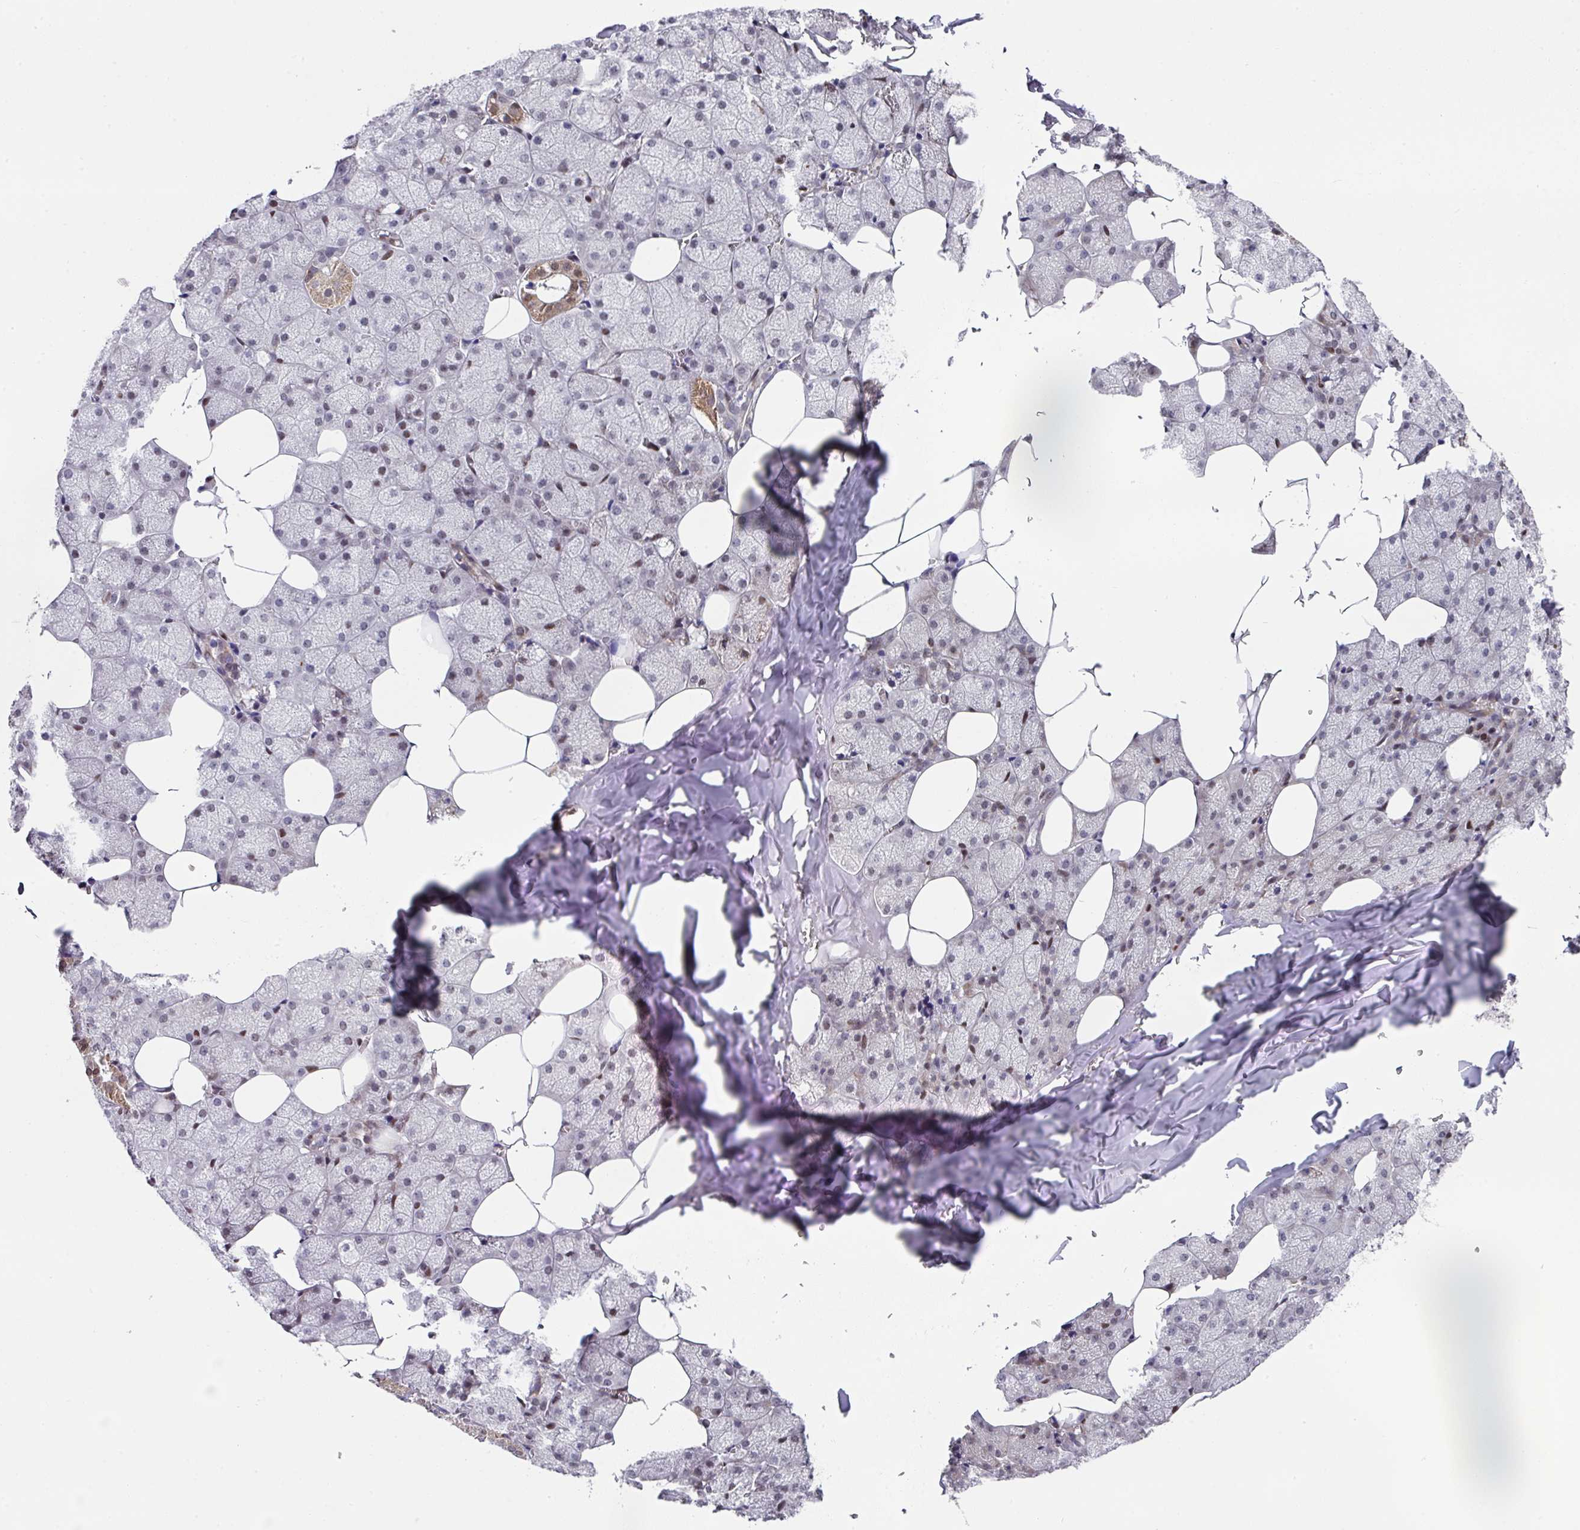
{"staining": {"intensity": "weak", "quantity": "25%-75%", "location": "cytoplasmic/membranous,nuclear"}, "tissue": "salivary gland", "cell_type": "Glandular cells", "image_type": "normal", "snomed": [{"axis": "morphology", "description": "Normal tissue, NOS"}, {"axis": "topography", "description": "Salivary gland"}, {"axis": "topography", "description": "Peripheral nerve tissue"}], "caption": "About 25%-75% of glandular cells in benign salivary gland exhibit weak cytoplasmic/membranous,nuclear protein expression as visualized by brown immunohistochemical staining.", "gene": "CBX7", "patient": {"sex": "male", "age": 38}}